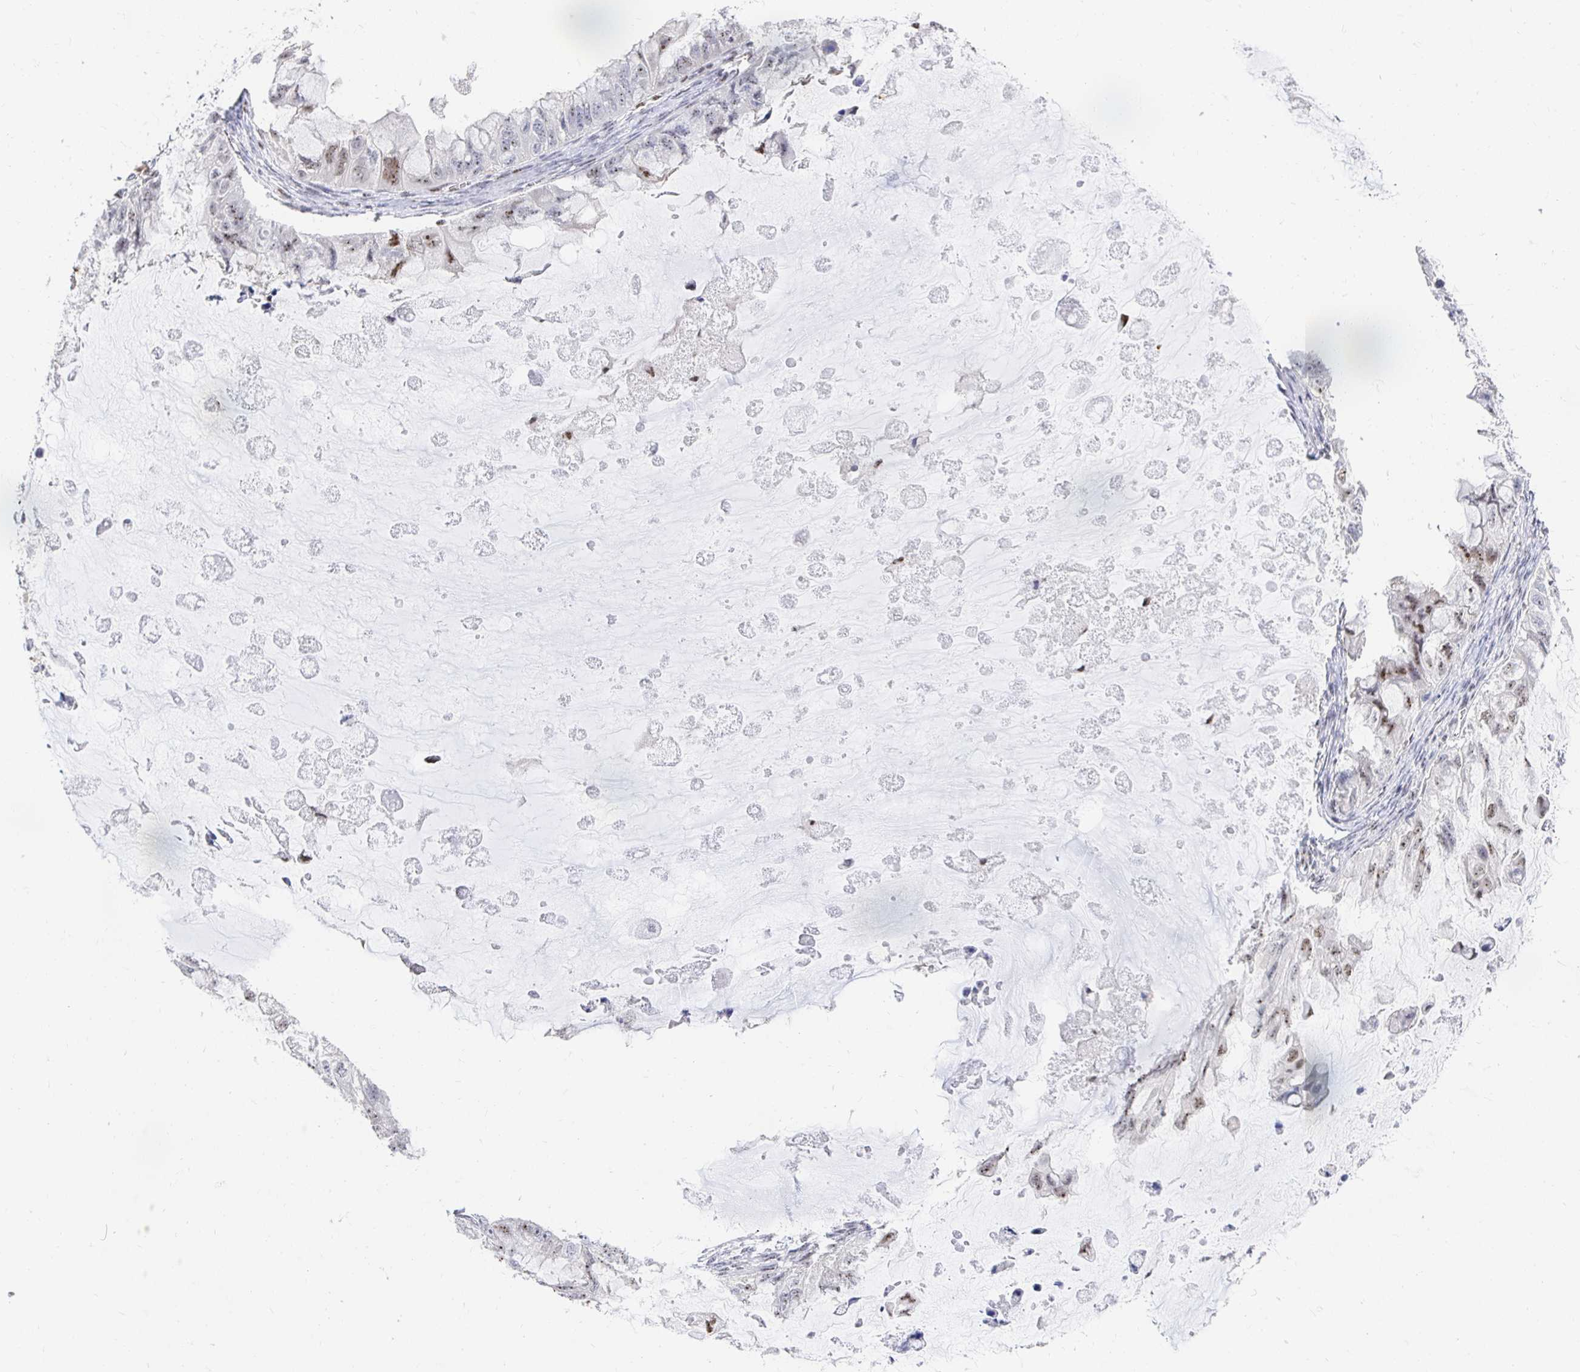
{"staining": {"intensity": "moderate", "quantity": "25%-75%", "location": "nuclear"}, "tissue": "ovarian cancer", "cell_type": "Tumor cells", "image_type": "cancer", "snomed": [{"axis": "morphology", "description": "Cystadenocarcinoma, mucinous, NOS"}, {"axis": "topography", "description": "Ovary"}], "caption": "Tumor cells exhibit medium levels of moderate nuclear positivity in about 25%-75% of cells in ovarian cancer (mucinous cystadenocarcinoma).", "gene": "CLIC3", "patient": {"sex": "female", "age": 72}}